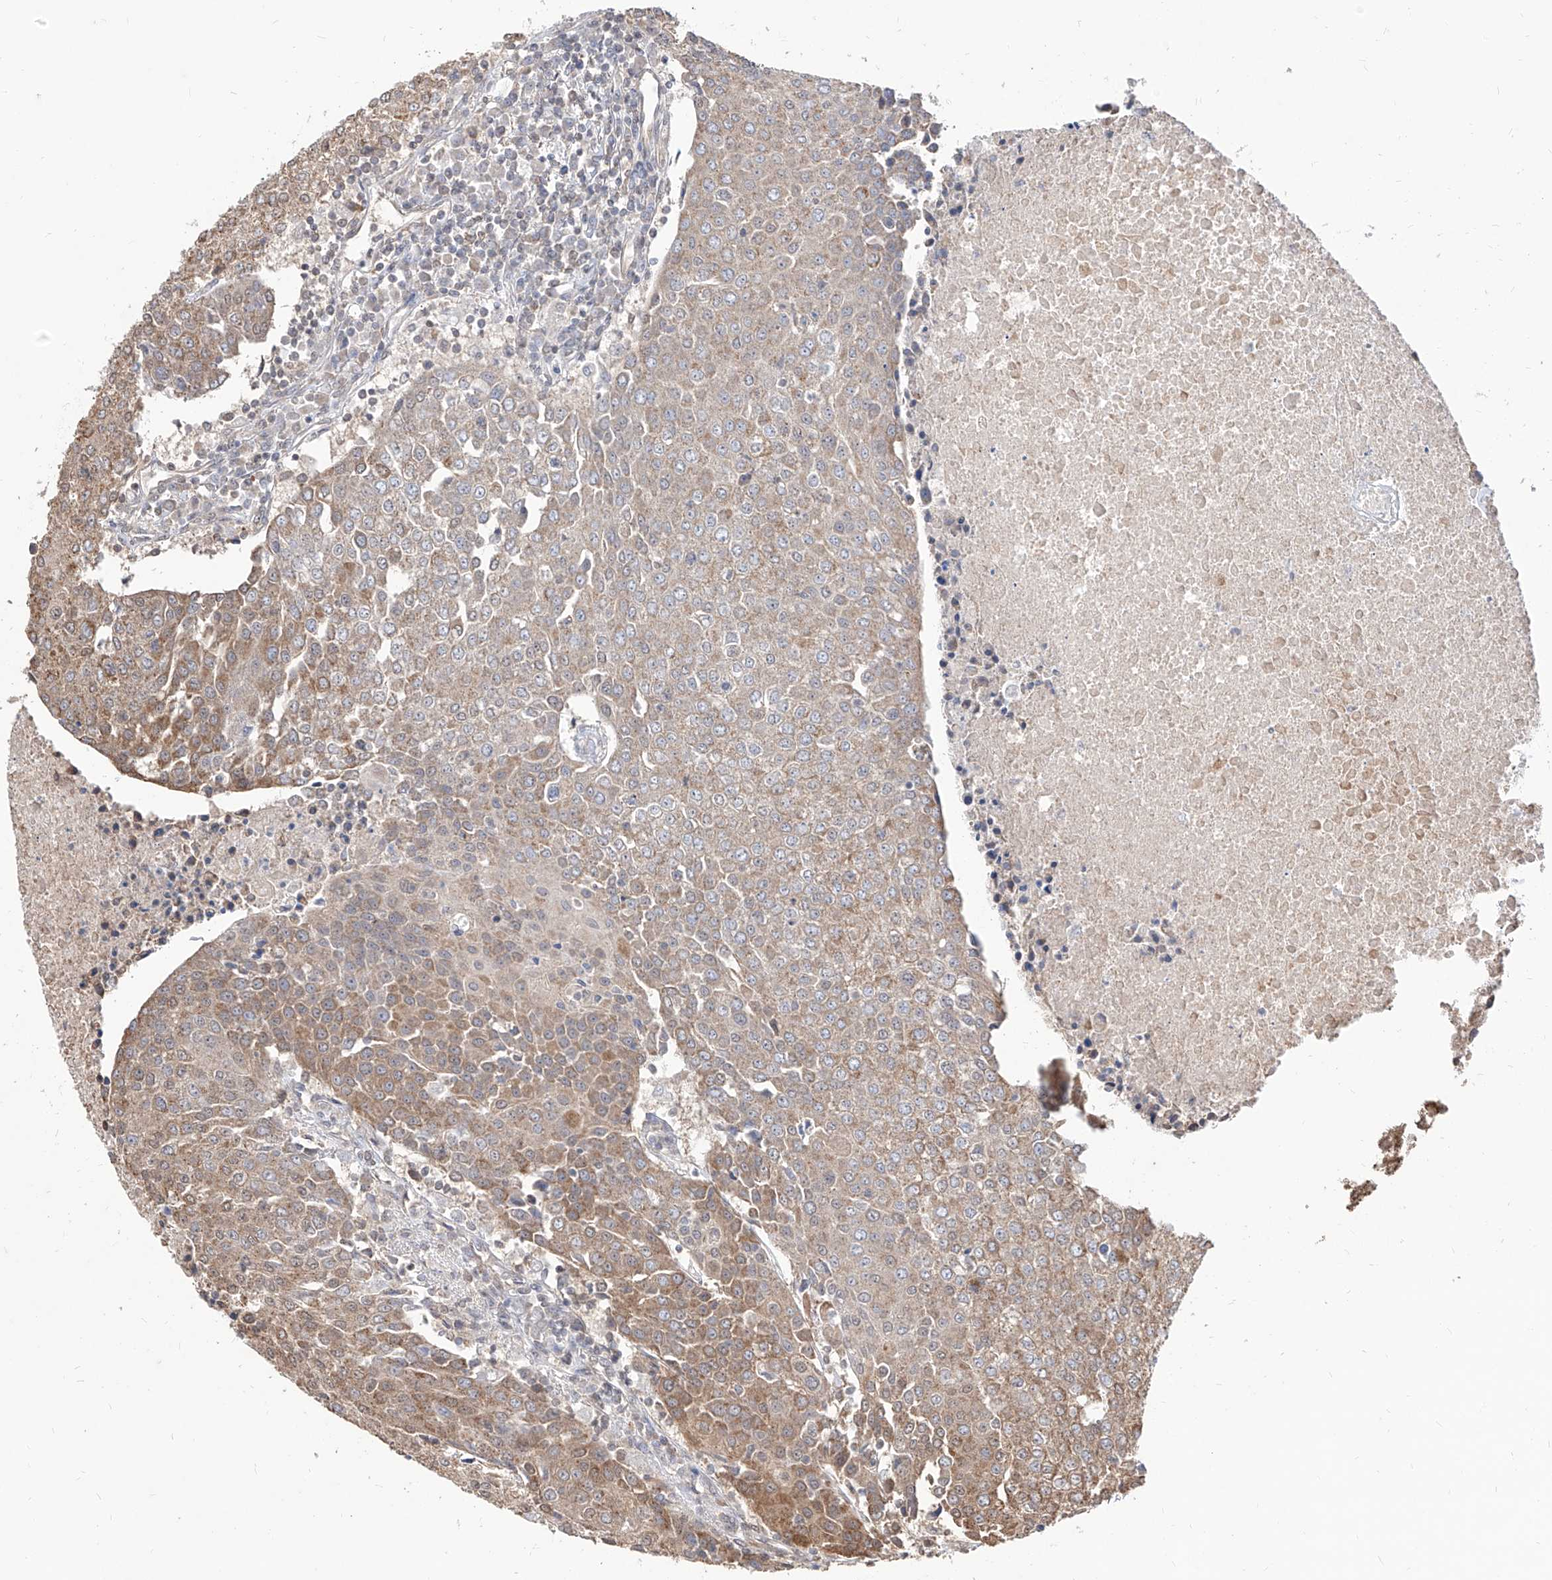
{"staining": {"intensity": "moderate", "quantity": "<25%", "location": "cytoplasmic/membranous"}, "tissue": "urothelial cancer", "cell_type": "Tumor cells", "image_type": "cancer", "snomed": [{"axis": "morphology", "description": "Urothelial carcinoma, High grade"}, {"axis": "topography", "description": "Urinary bladder"}], "caption": "Urothelial carcinoma (high-grade) stained with a protein marker demonstrates moderate staining in tumor cells.", "gene": "C8orf82", "patient": {"sex": "female", "age": 85}}